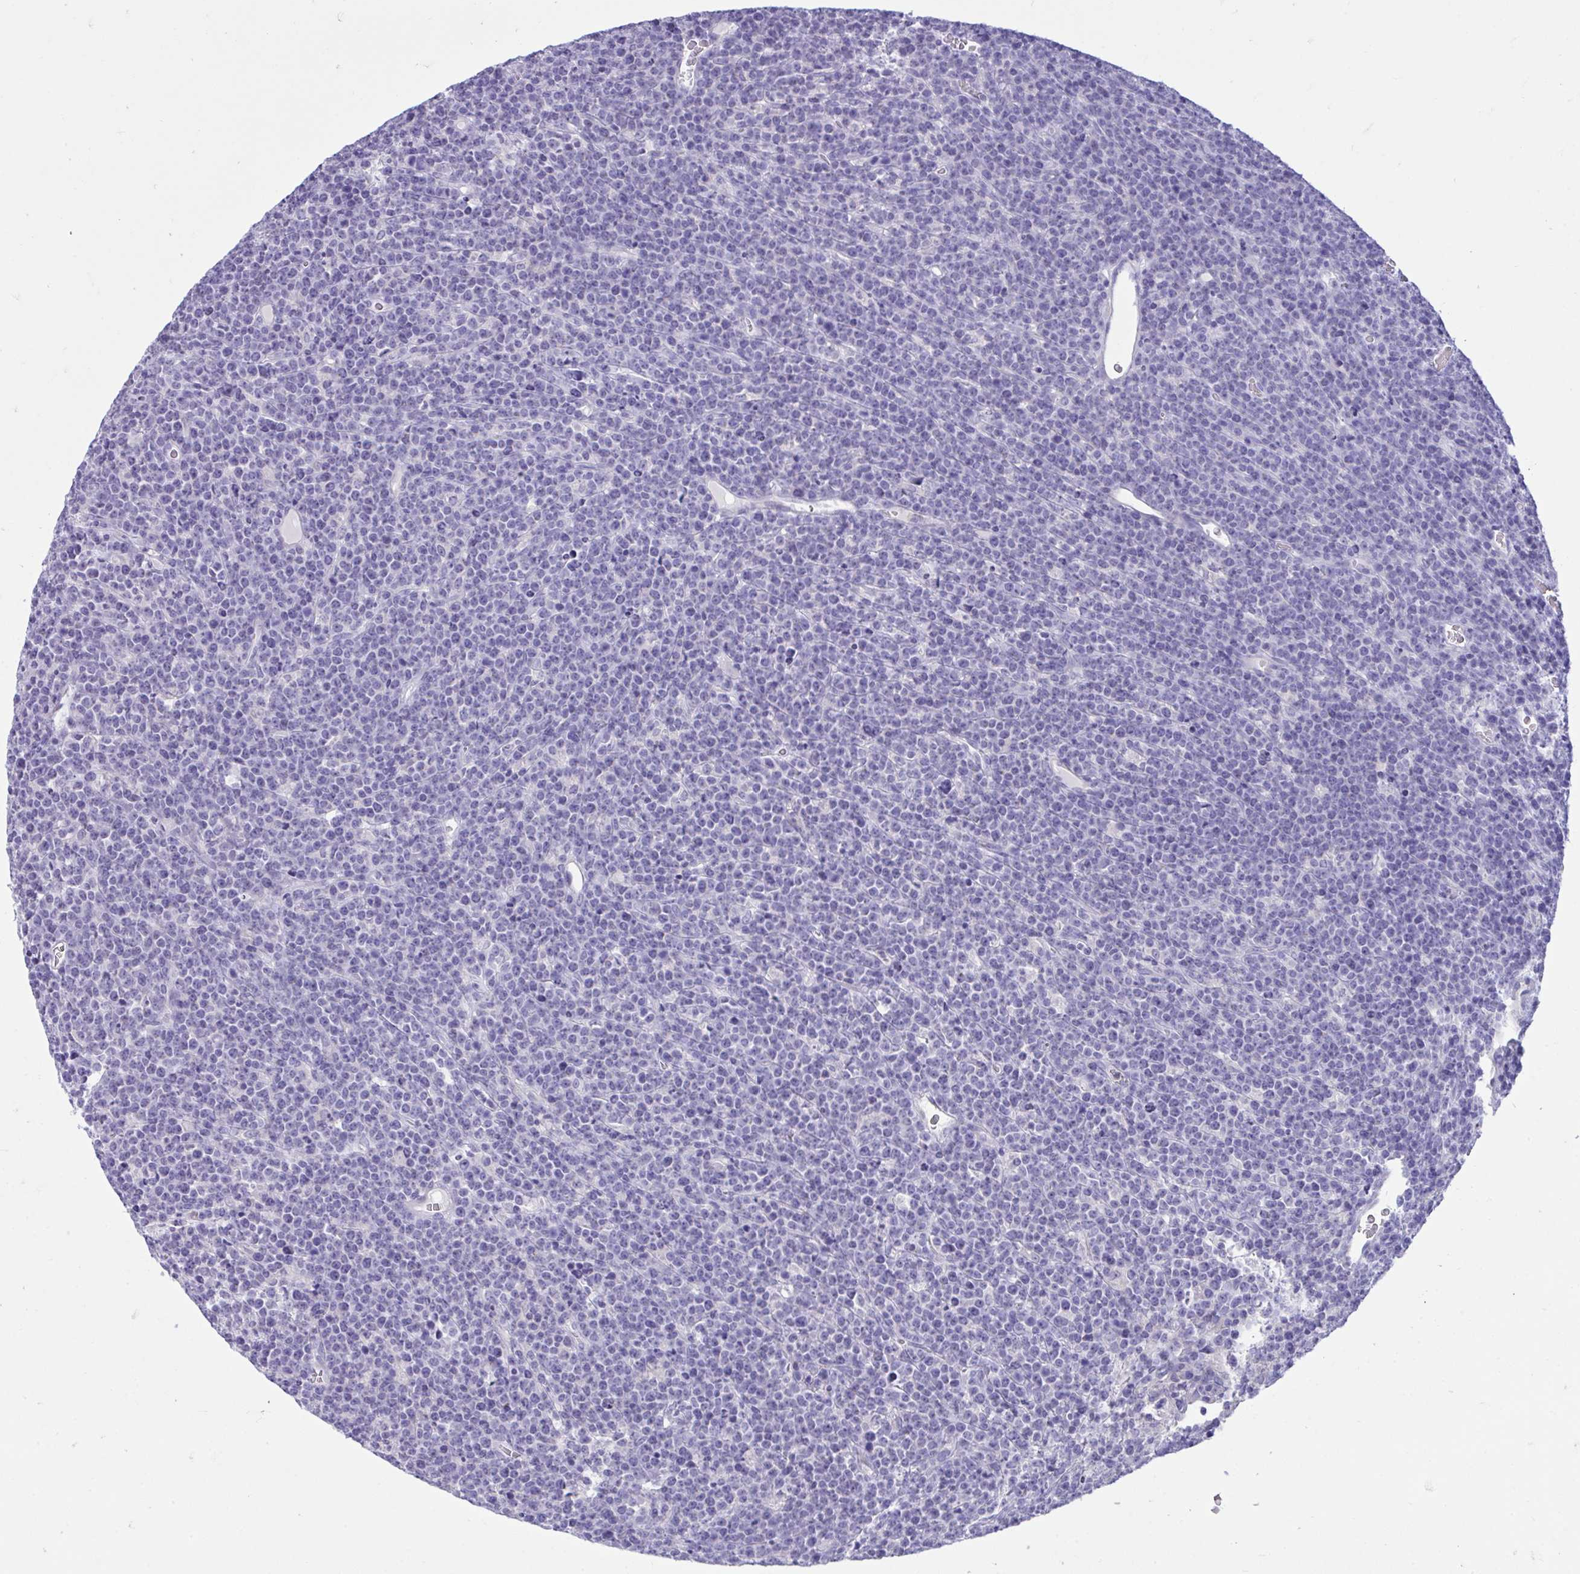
{"staining": {"intensity": "negative", "quantity": "none", "location": "none"}, "tissue": "lymphoma", "cell_type": "Tumor cells", "image_type": "cancer", "snomed": [{"axis": "morphology", "description": "Malignant lymphoma, non-Hodgkin's type, High grade"}, {"axis": "topography", "description": "Ovary"}], "caption": "Malignant lymphoma, non-Hodgkin's type (high-grade) was stained to show a protein in brown. There is no significant expression in tumor cells. (Stains: DAB (3,3'-diaminobenzidine) immunohistochemistry (IHC) with hematoxylin counter stain, Microscopy: brightfield microscopy at high magnification).", "gene": "PLEKHH1", "patient": {"sex": "female", "age": 56}}